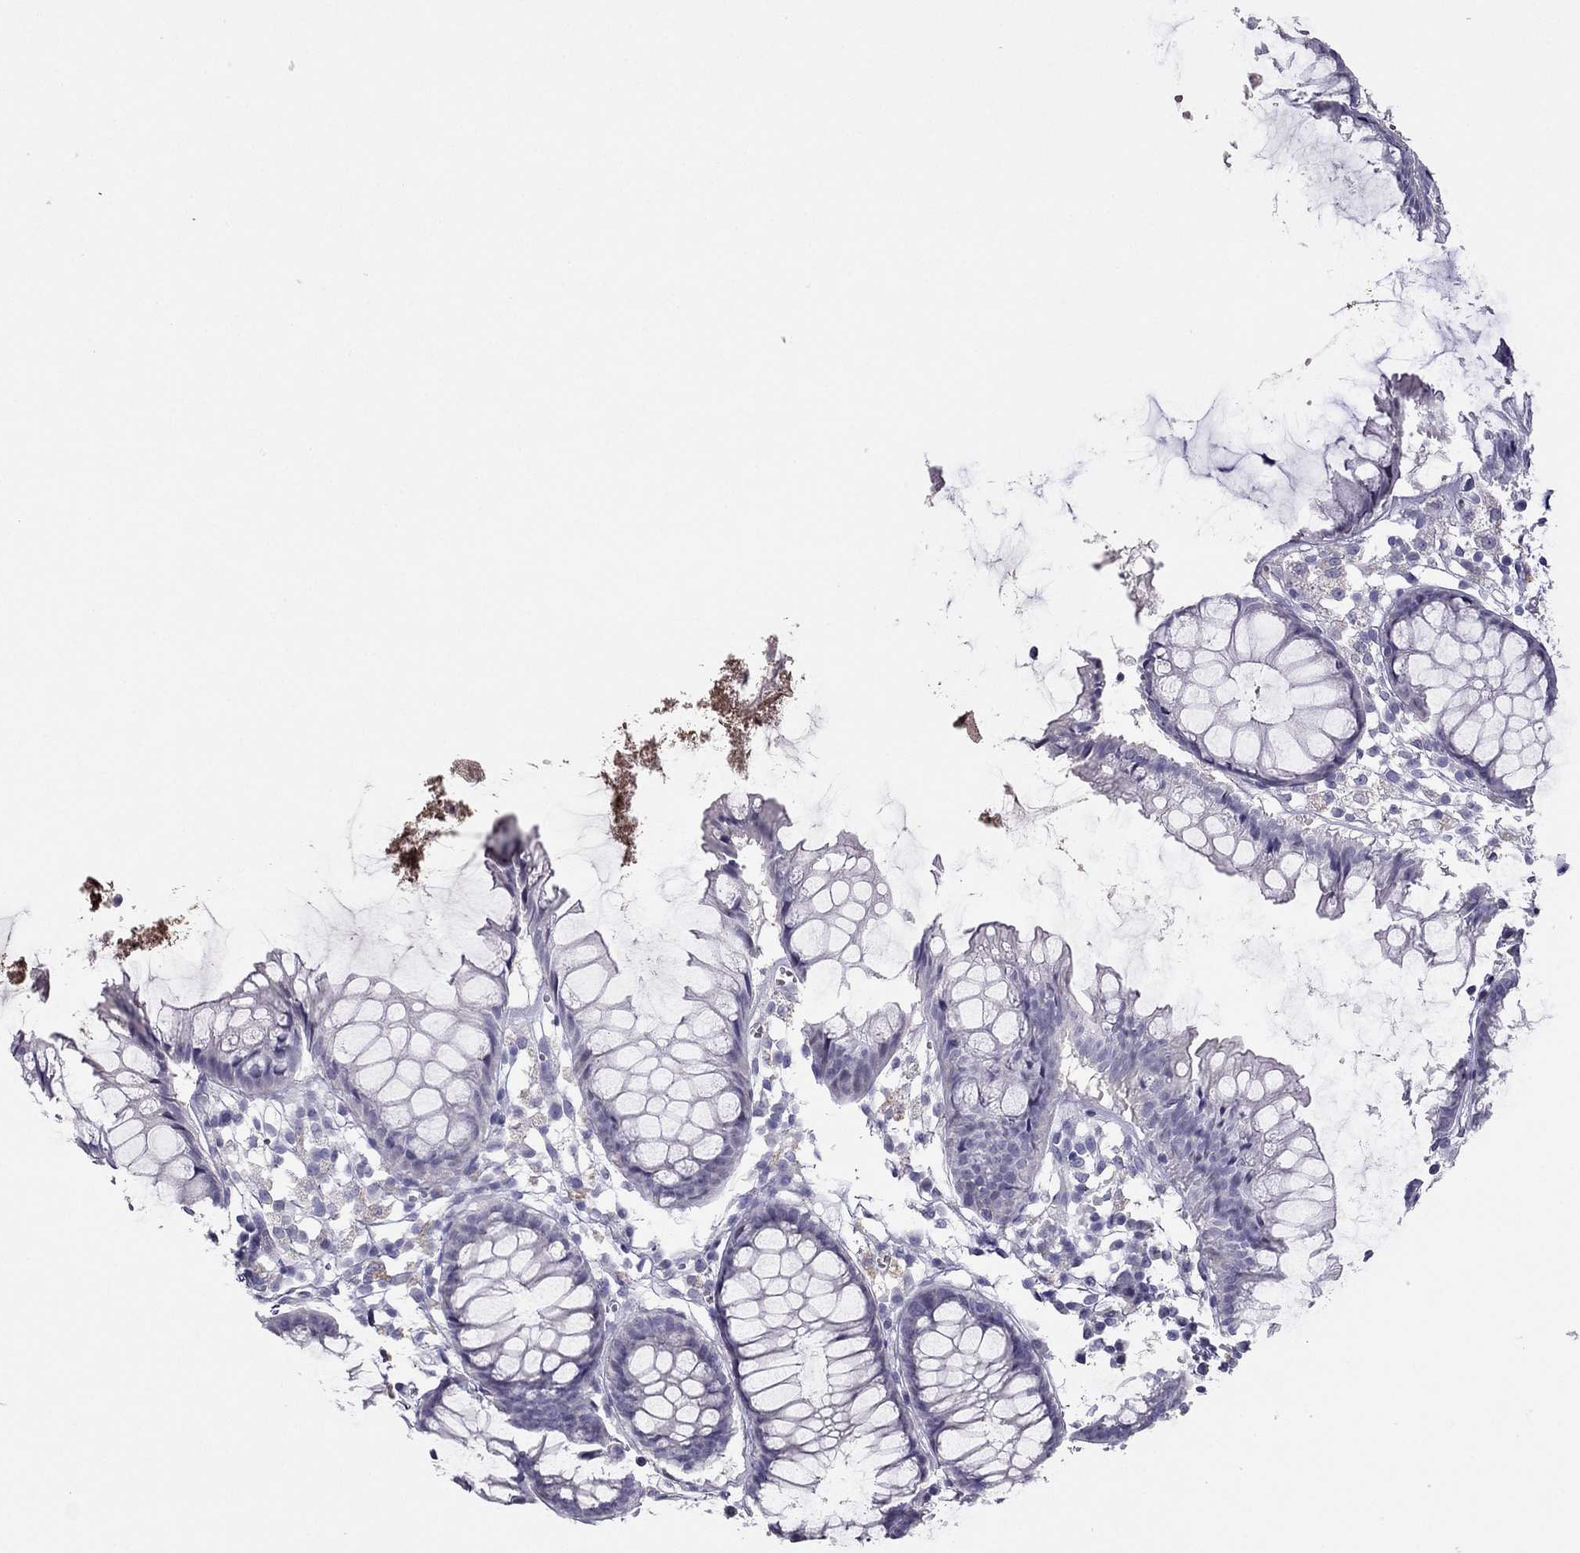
{"staining": {"intensity": "negative", "quantity": "none", "location": "none"}, "tissue": "colon", "cell_type": "Endothelial cells", "image_type": "normal", "snomed": [{"axis": "morphology", "description": "Normal tissue, NOS"}, {"axis": "morphology", "description": "Adenocarcinoma, NOS"}, {"axis": "topography", "description": "Colon"}], "caption": "Human colon stained for a protein using IHC displays no positivity in endothelial cells.", "gene": "RHO", "patient": {"sex": "male", "age": 65}}